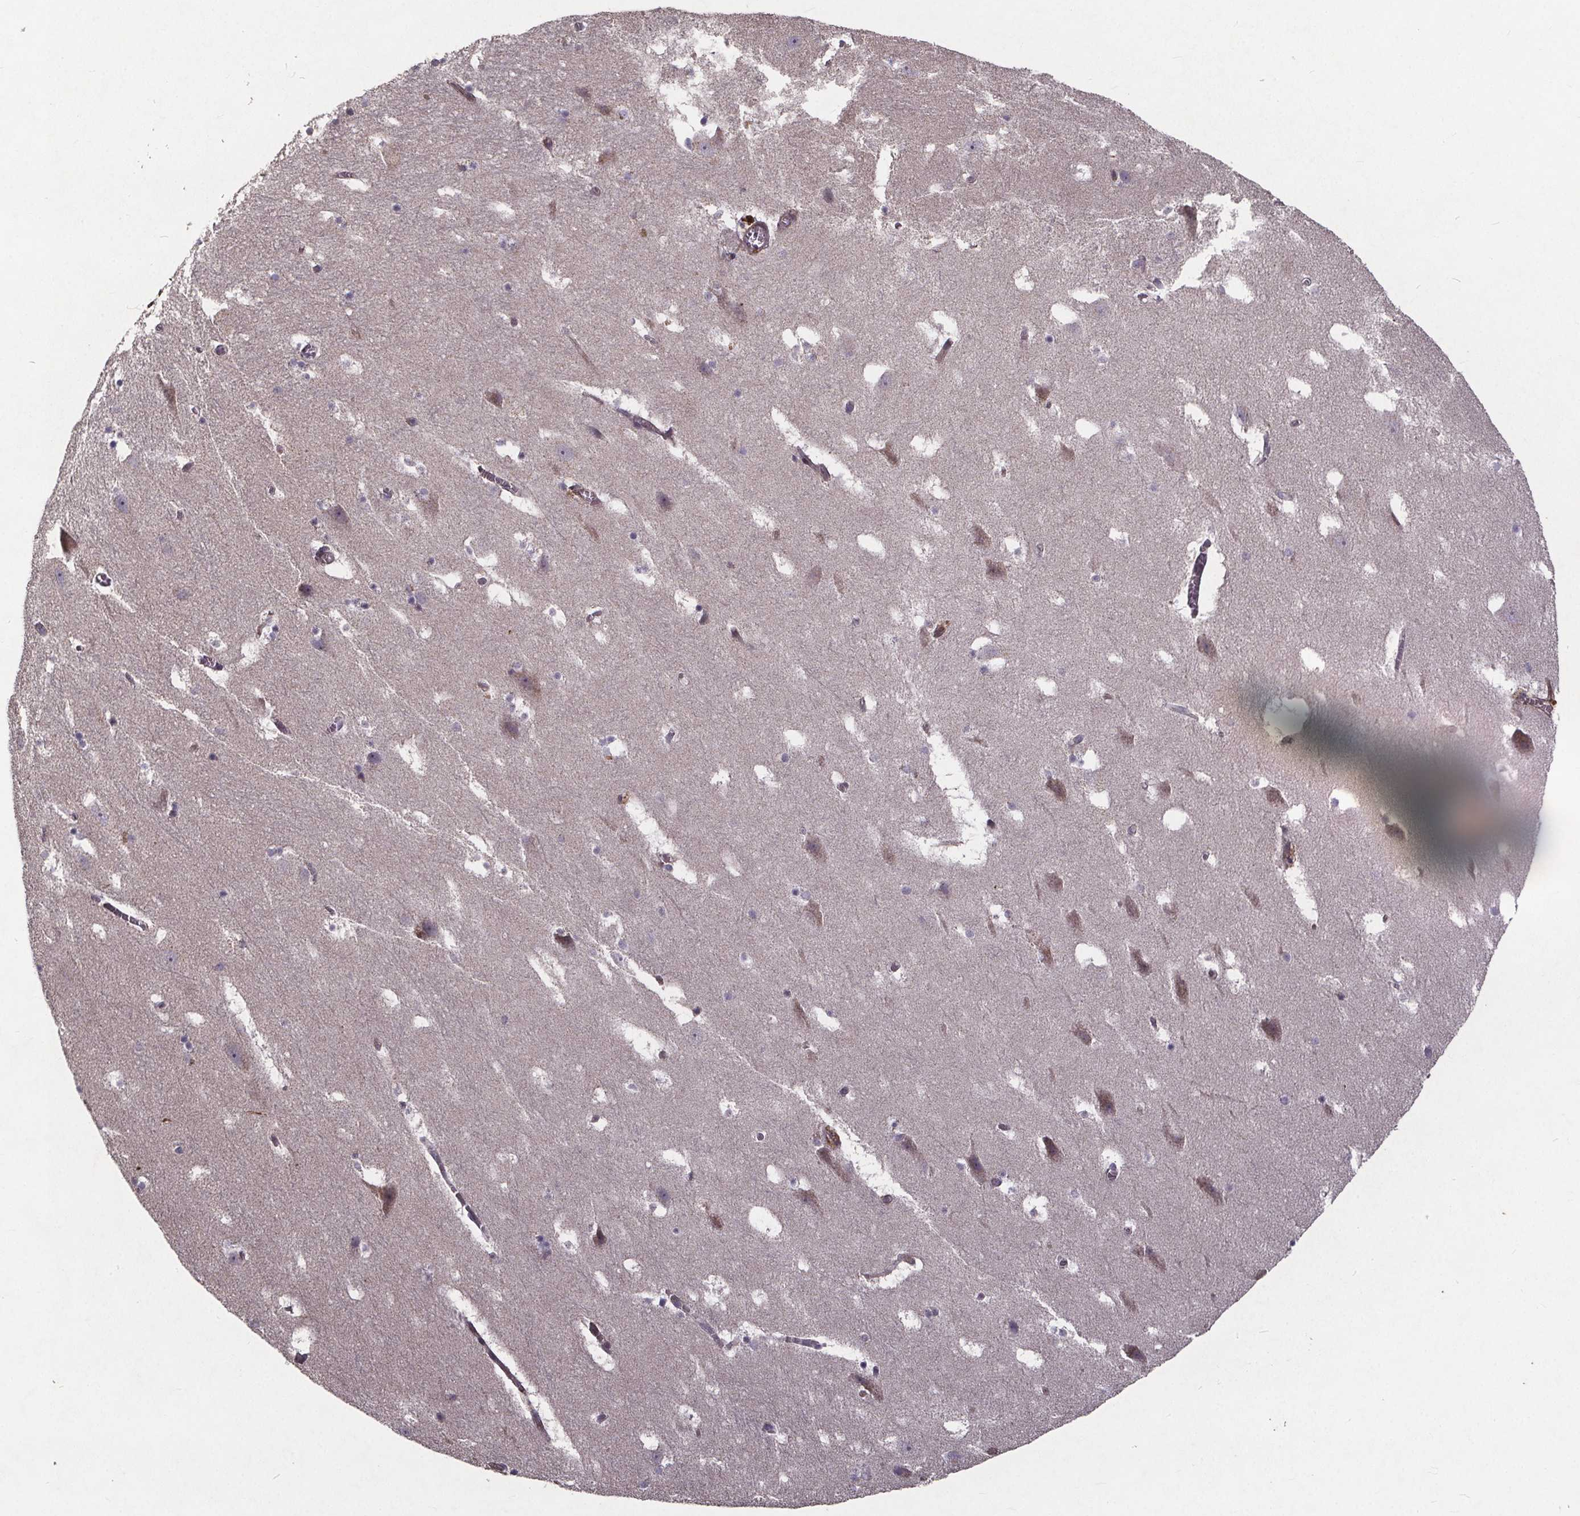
{"staining": {"intensity": "negative", "quantity": "none", "location": "none"}, "tissue": "hippocampus", "cell_type": "Glial cells", "image_type": "normal", "snomed": [{"axis": "morphology", "description": "Normal tissue, NOS"}, {"axis": "topography", "description": "Hippocampus"}], "caption": "The micrograph reveals no staining of glial cells in unremarkable hippocampus.", "gene": "YME1L1", "patient": {"sex": "male", "age": 45}}